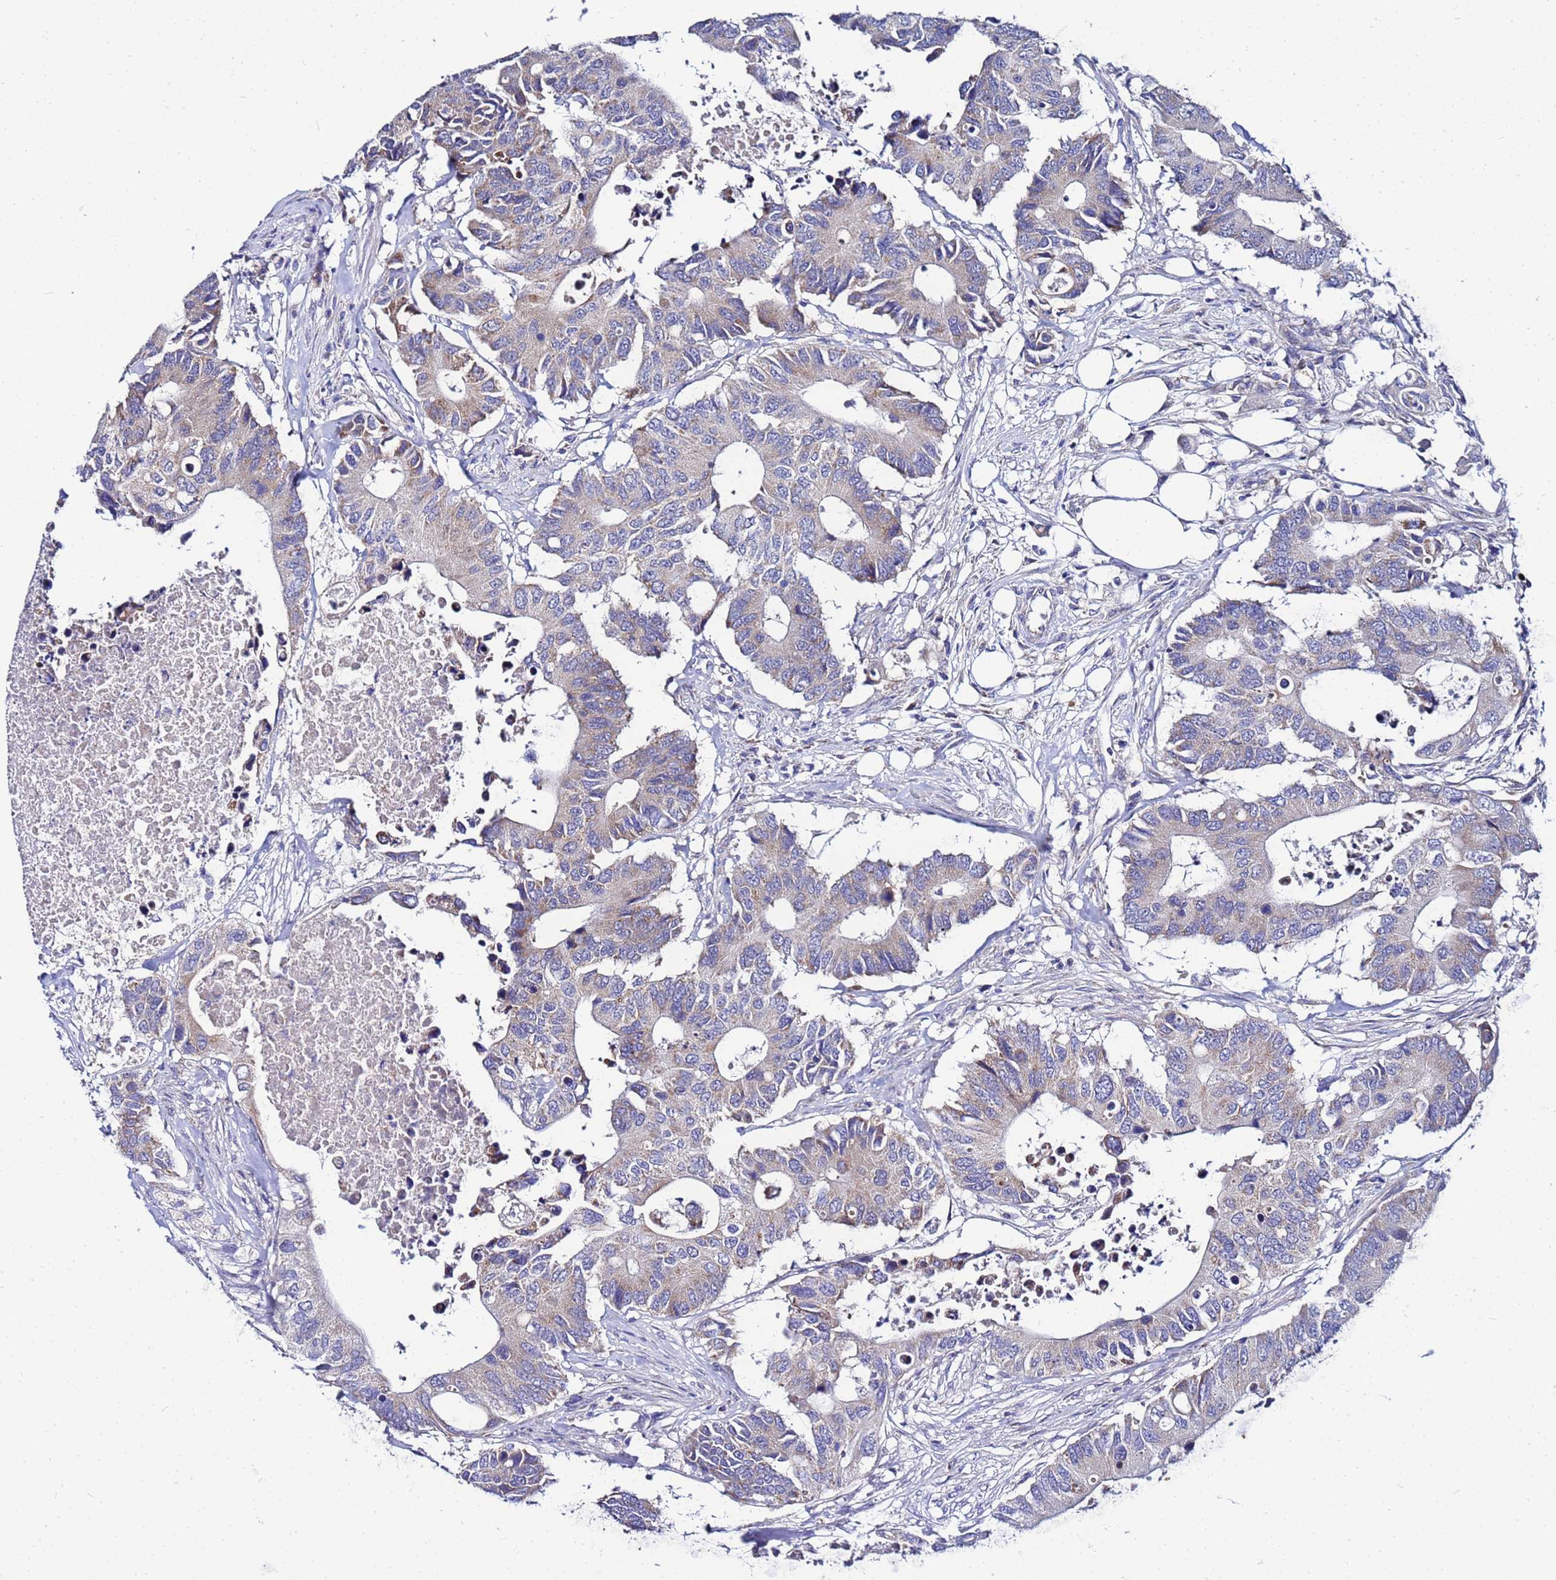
{"staining": {"intensity": "weak", "quantity": "25%-75%", "location": "cytoplasmic/membranous"}, "tissue": "colorectal cancer", "cell_type": "Tumor cells", "image_type": "cancer", "snomed": [{"axis": "morphology", "description": "Adenocarcinoma, NOS"}, {"axis": "topography", "description": "Colon"}], "caption": "Colorectal cancer was stained to show a protein in brown. There is low levels of weak cytoplasmic/membranous expression in about 25%-75% of tumor cells. (Stains: DAB (3,3'-diaminobenzidine) in brown, nuclei in blue, Microscopy: brightfield microscopy at high magnification).", "gene": "FAHD2A", "patient": {"sex": "male", "age": 71}}